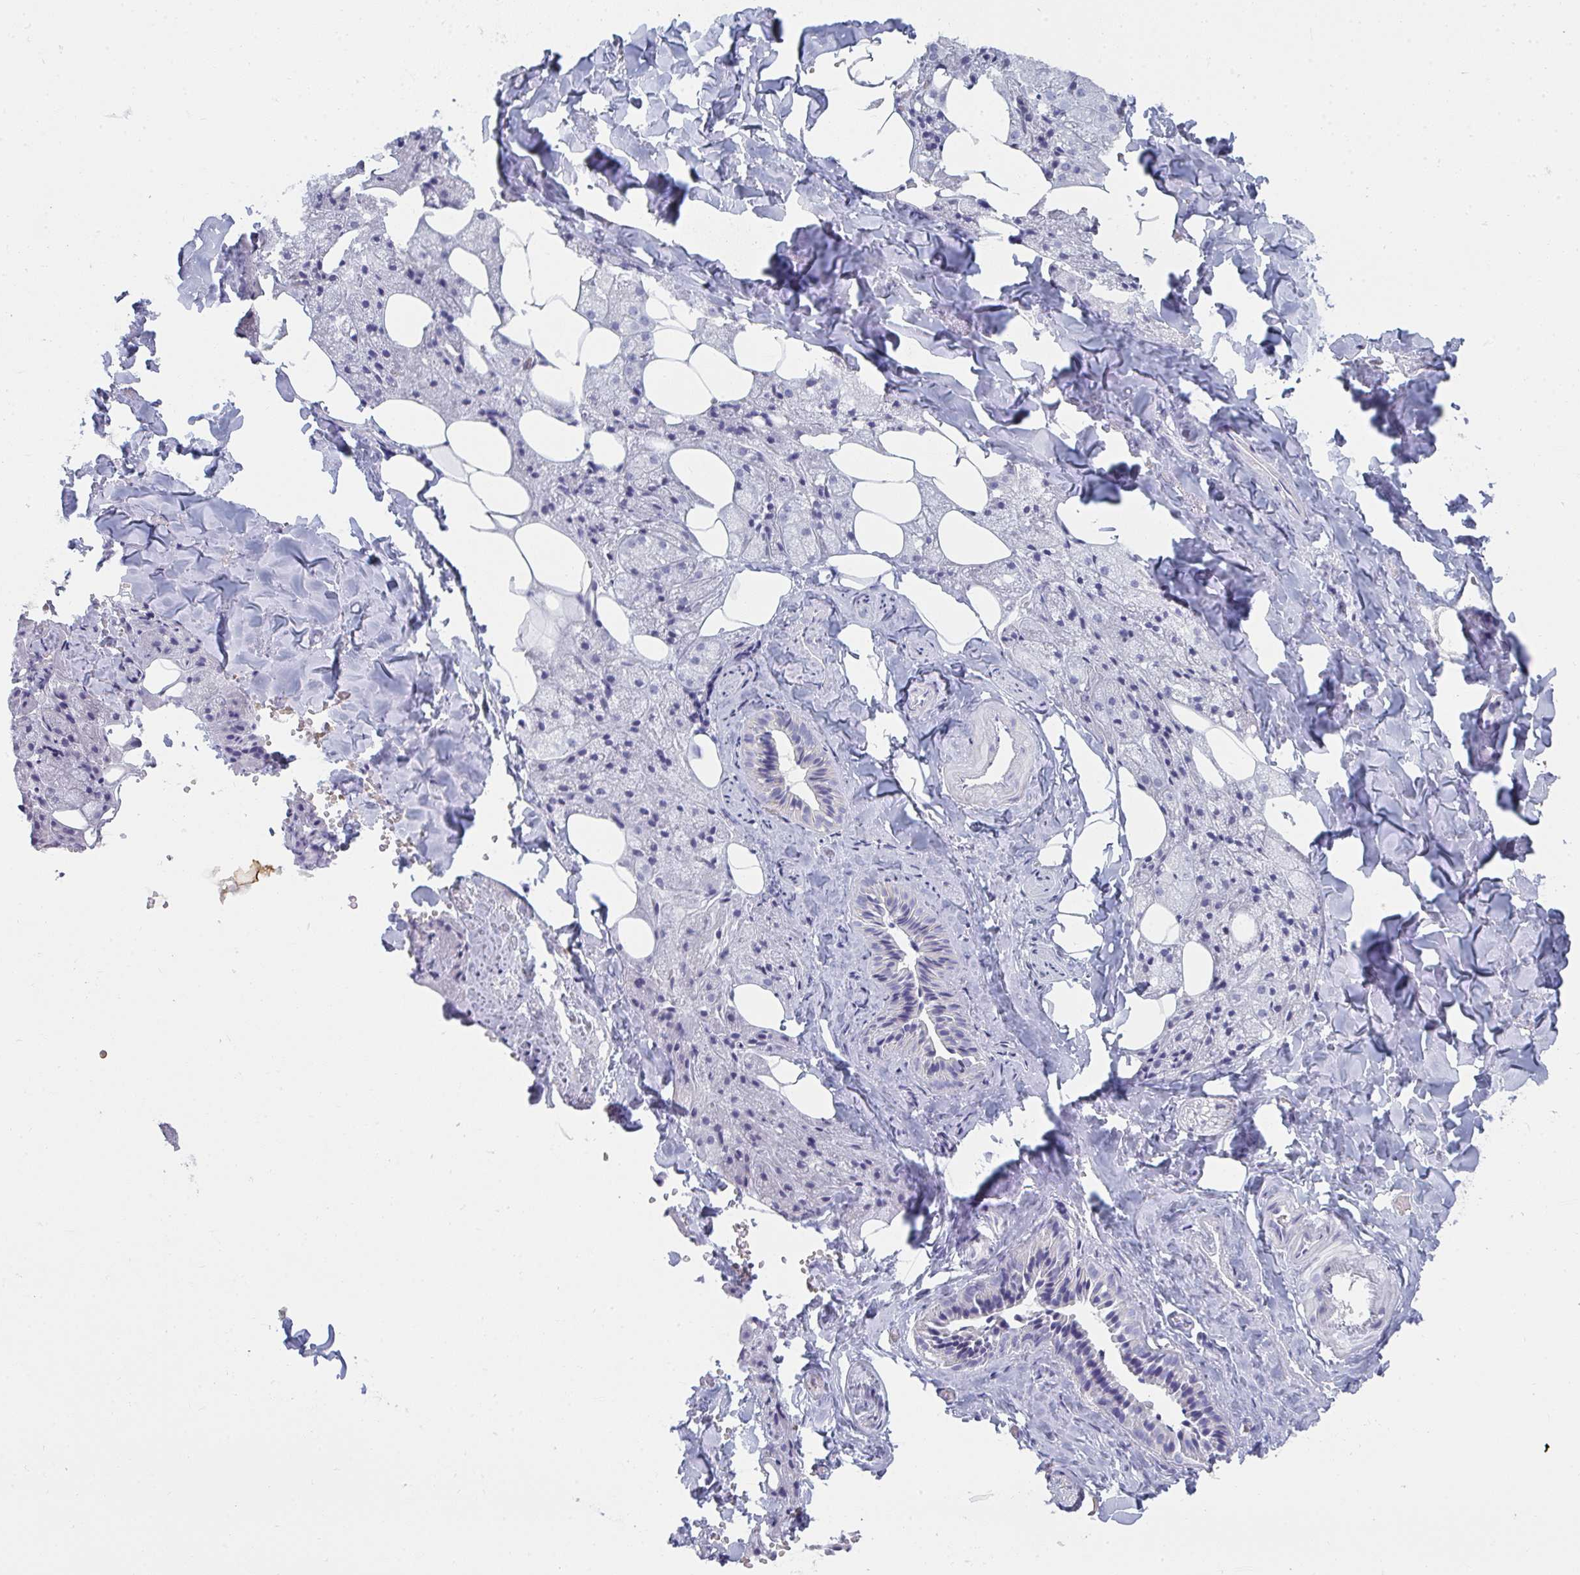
{"staining": {"intensity": "negative", "quantity": "none", "location": "none"}, "tissue": "salivary gland", "cell_type": "Glandular cells", "image_type": "normal", "snomed": [{"axis": "morphology", "description": "Normal tissue, NOS"}, {"axis": "topography", "description": "Salivary gland"}, {"axis": "topography", "description": "Peripheral nerve tissue"}], "caption": "The photomicrograph exhibits no significant expression in glandular cells of salivary gland. (DAB (3,3'-diaminobenzidine) IHC, high magnification).", "gene": "SHB", "patient": {"sex": "male", "age": 38}}